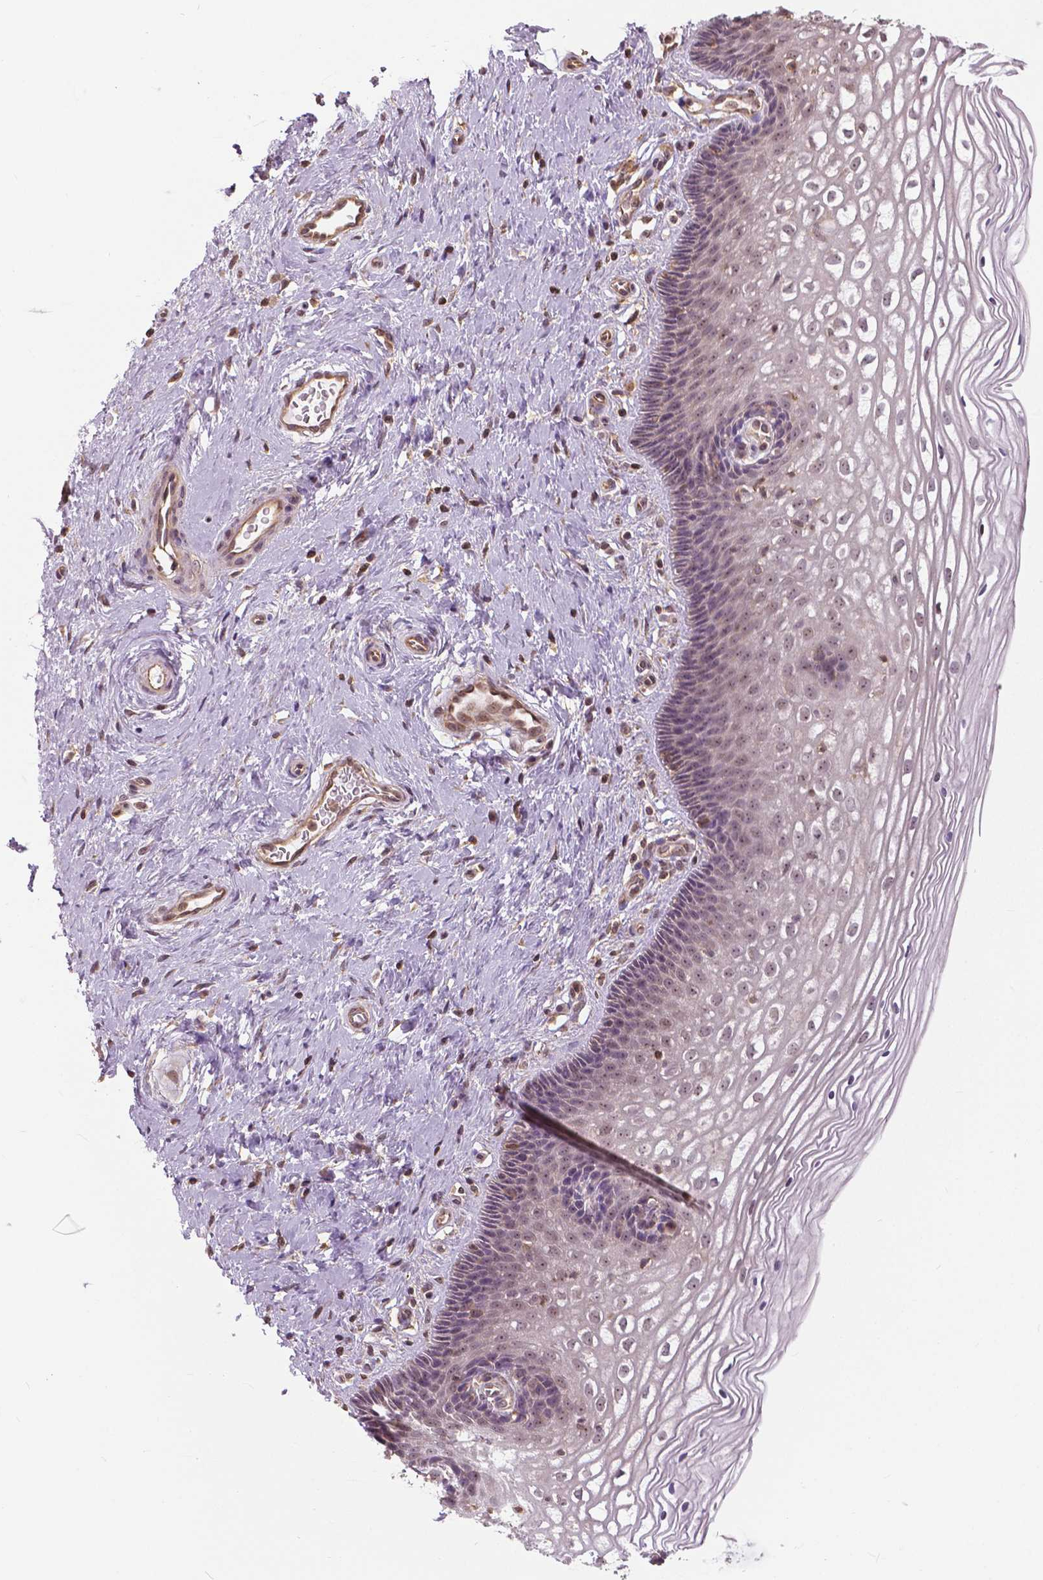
{"staining": {"intensity": "negative", "quantity": "none", "location": "none"}, "tissue": "cervix", "cell_type": "Glandular cells", "image_type": "normal", "snomed": [{"axis": "morphology", "description": "Normal tissue, NOS"}, {"axis": "topography", "description": "Cervix"}], "caption": "The immunohistochemistry micrograph has no significant staining in glandular cells of cervix.", "gene": "ANXA13", "patient": {"sex": "female", "age": 34}}